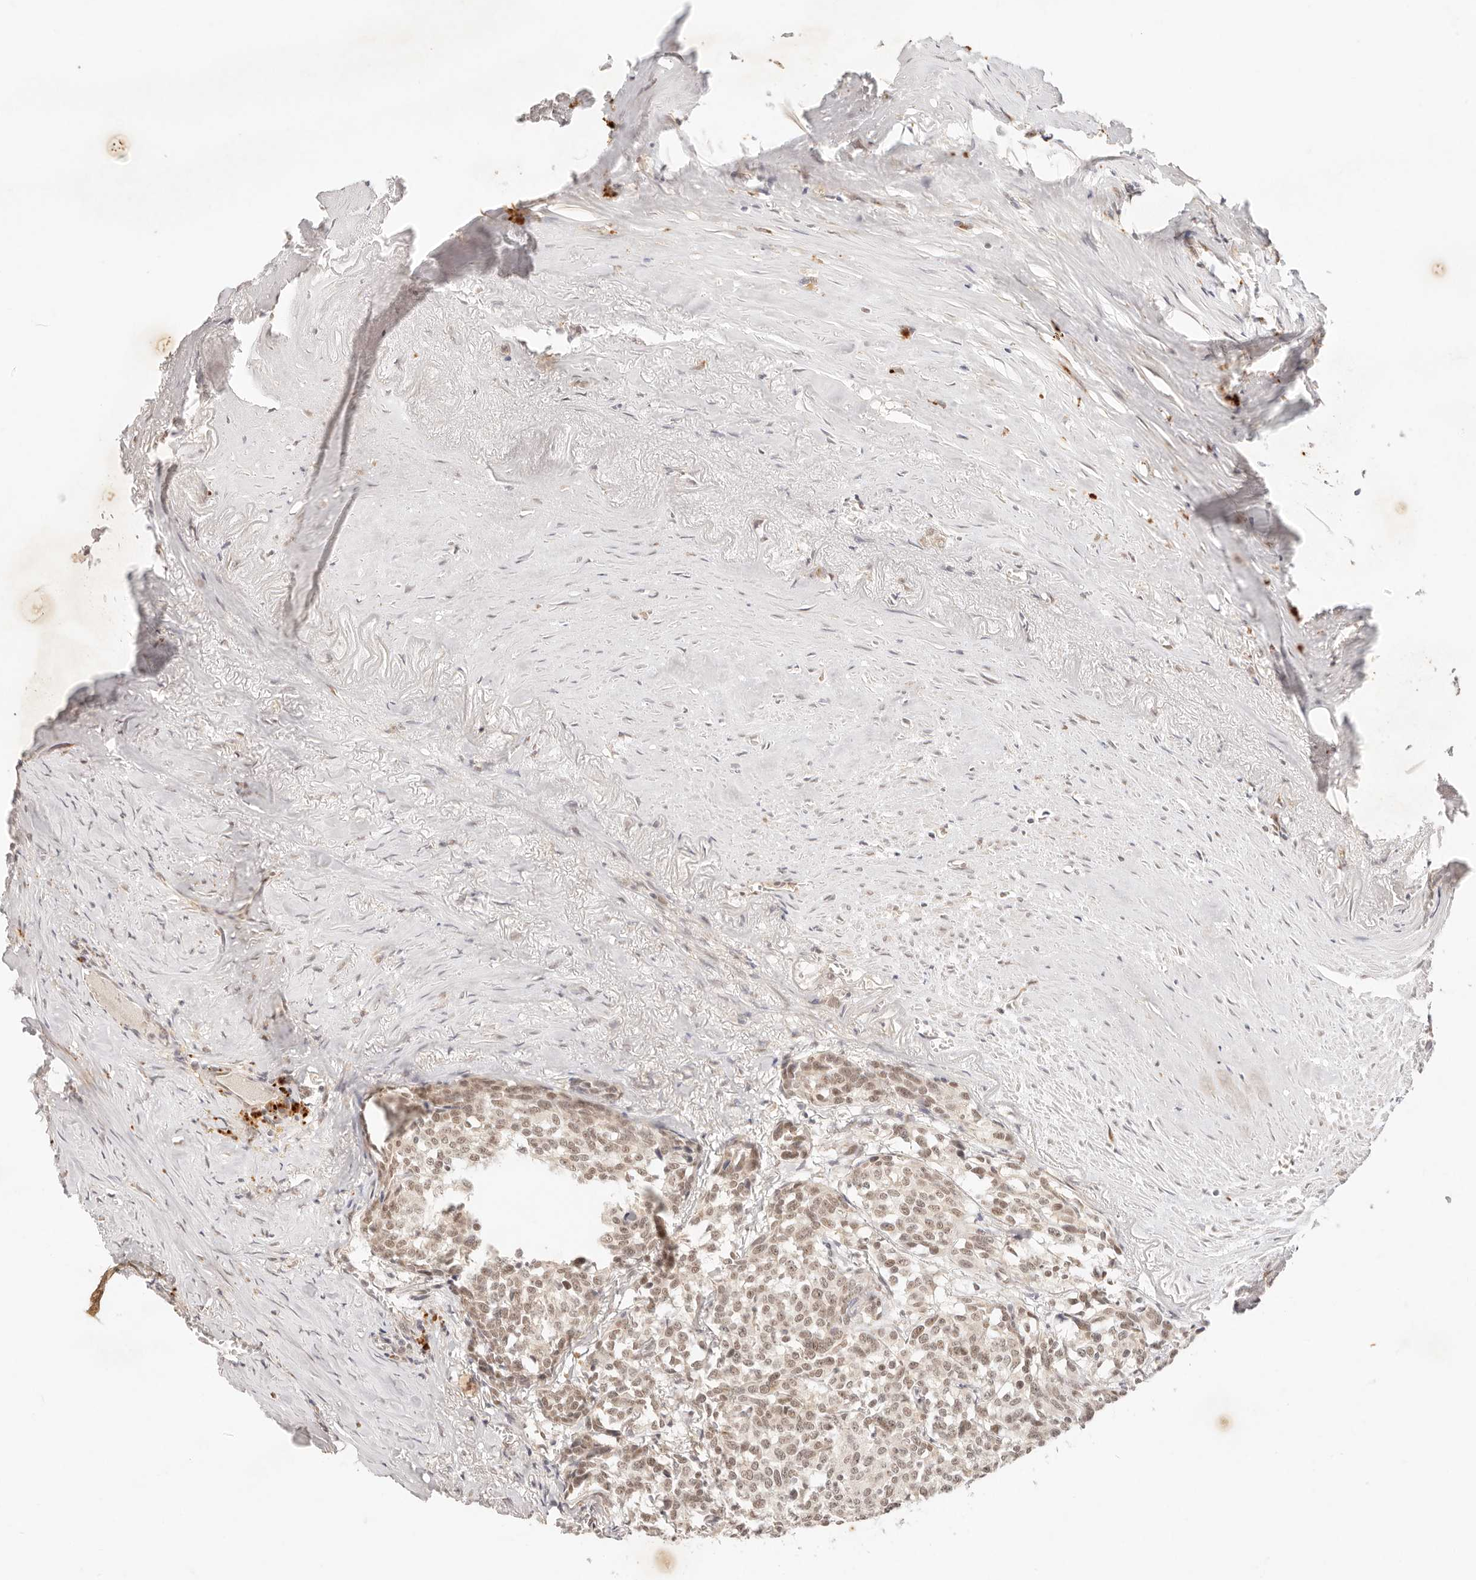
{"staining": {"intensity": "weak", "quantity": ">75%", "location": "nuclear"}, "tissue": "carcinoid", "cell_type": "Tumor cells", "image_type": "cancer", "snomed": [{"axis": "morphology", "description": "Carcinoid, malignant, NOS"}, {"axis": "topography", "description": "Lung"}], "caption": "IHC staining of carcinoid (malignant), which shows low levels of weak nuclear positivity in approximately >75% of tumor cells indicating weak nuclear protein expression. The staining was performed using DAB (3,3'-diaminobenzidine) (brown) for protein detection and nuclei were counterstained in hematoxylin (blue).", "gene": "GPR156", "patient": {"sex": "female", "age": 46}}